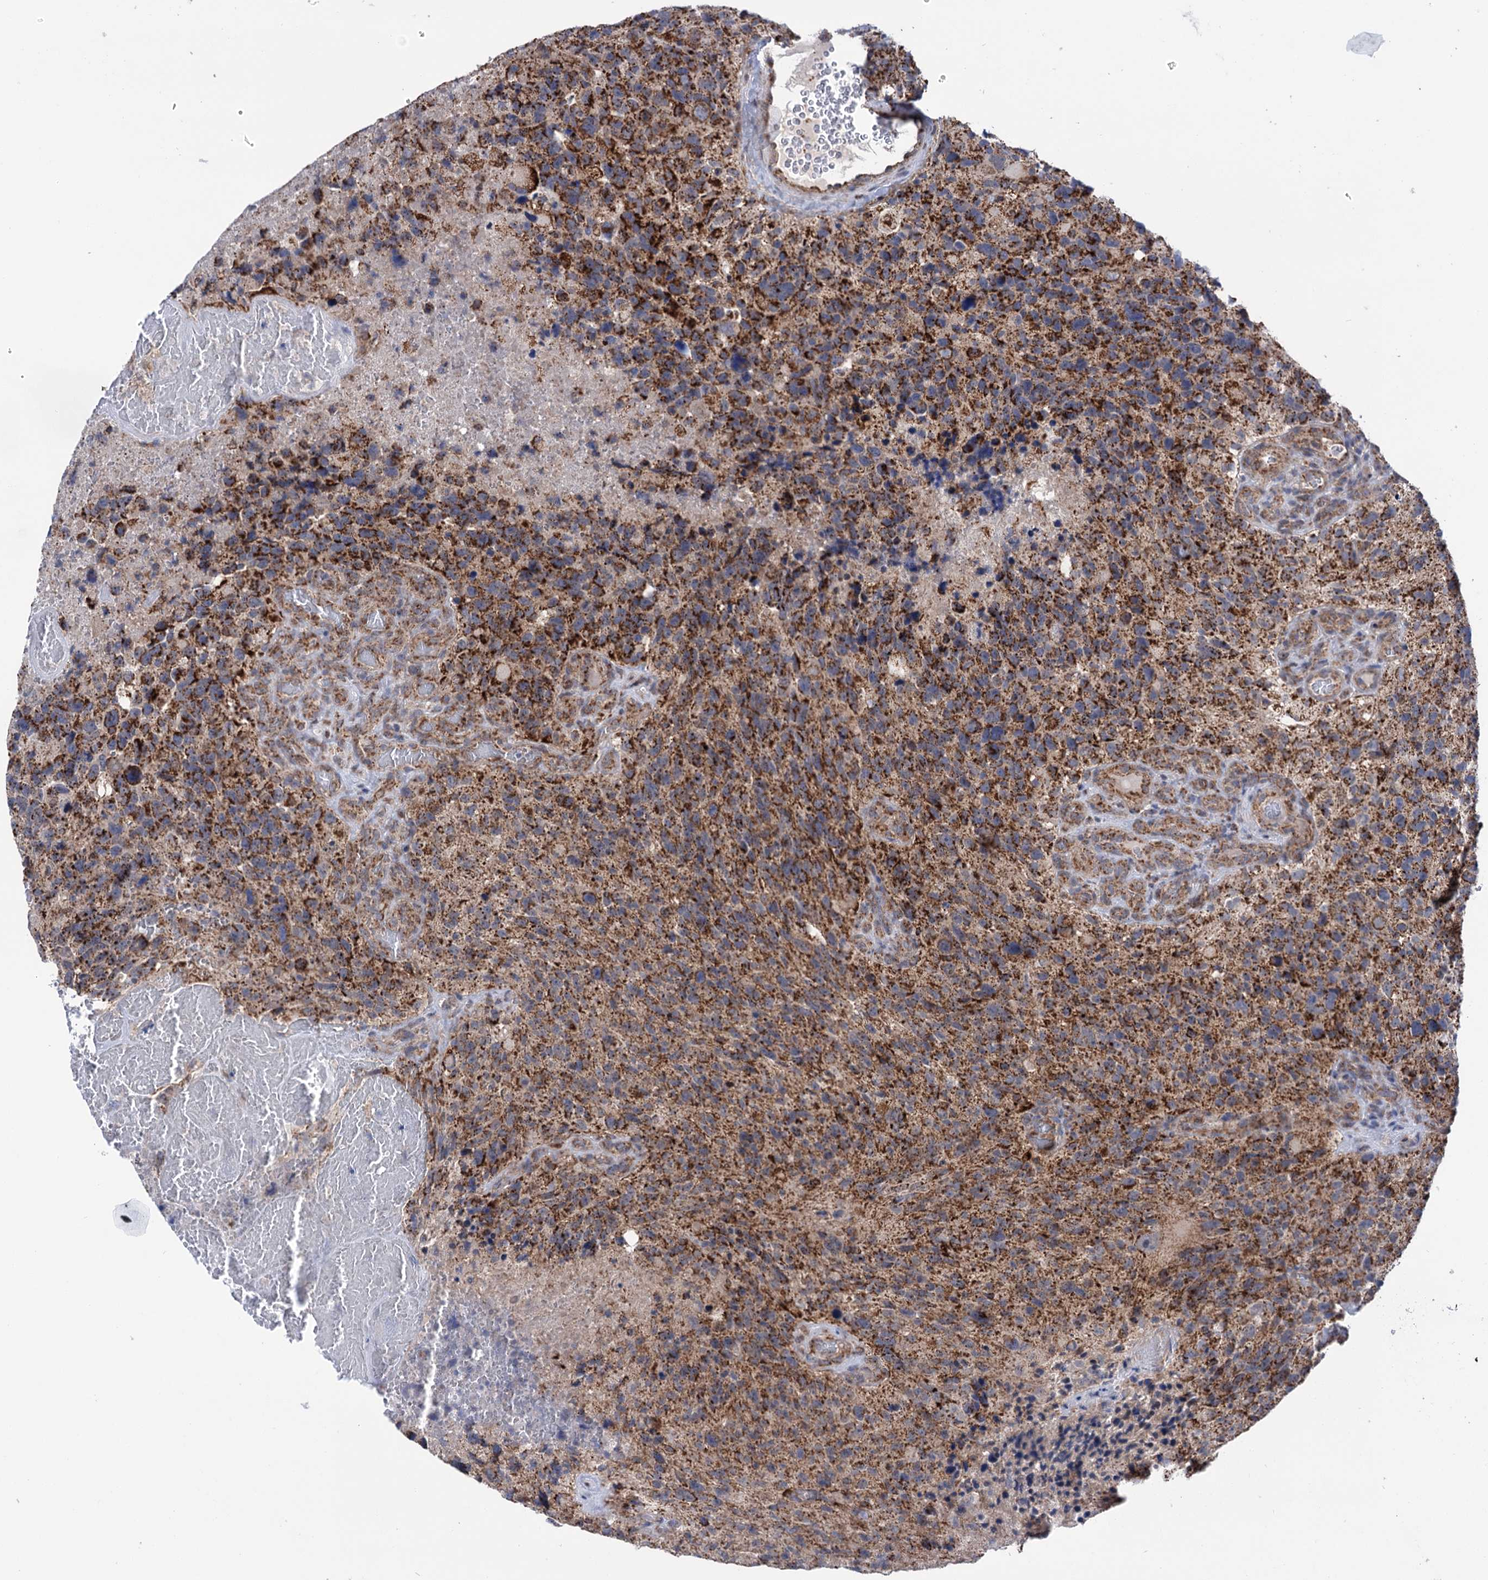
{"staining": {"intensity": "strong", "quantity": ">75%", "location": "cytoplasmic/membranous"}, "tissue": "glioma", "cell_type": "Tumor cells", "image_type": "cancer", "snomed": [{"axis": "morphology", "description": "Glioma, malignant, High grade"}, {"axis": "topography", "description": "Brain"}], "caption": "Glioma stained with immunohistochemistry demonstrates strong cytoplasmic/membranous staining in approximately >75% of tumor cells.", "gene": "SUCLA2", "patient": {"sex": "male", "age": 69}}